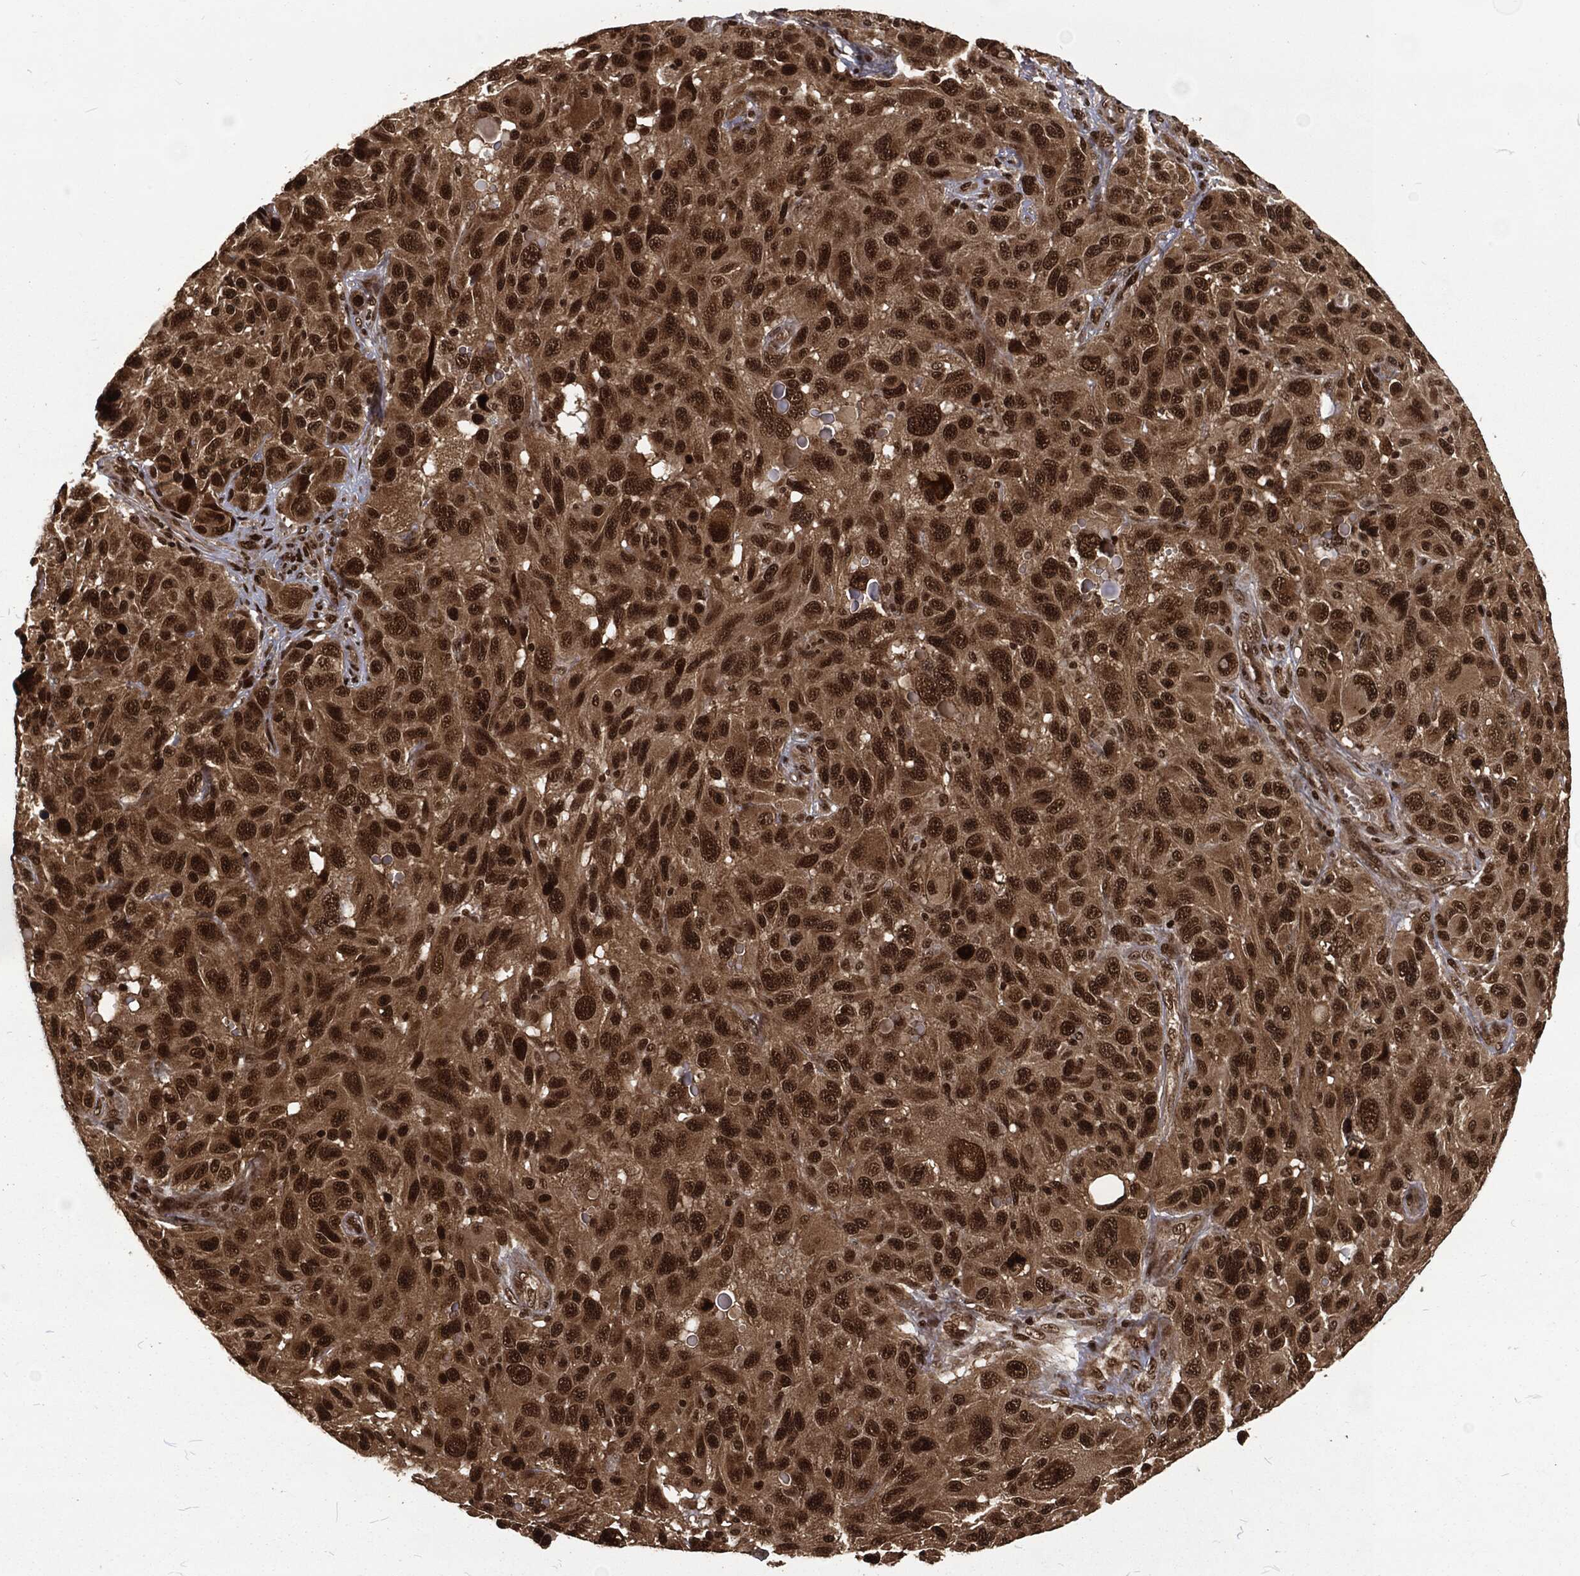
{"staining": {"intensity": "strong", "quantity": ">75%", "location": "nuclear"}, "tissue": "melanoma", "cell_type": "Tumor cells", "image_type": "cancer", "snomed": [{"axis": "morphology", "description": "Malignant melanoma, NOS"}, {"axis": "topography", "description": "Skin"}], "caption": "Immunohistochemical staining of malignant melanoma shows high levels of strong nuclear staining in about >75% of tumor cells.", "gene": "NGRN", "patient": {"sex": "male", "age": 53}}